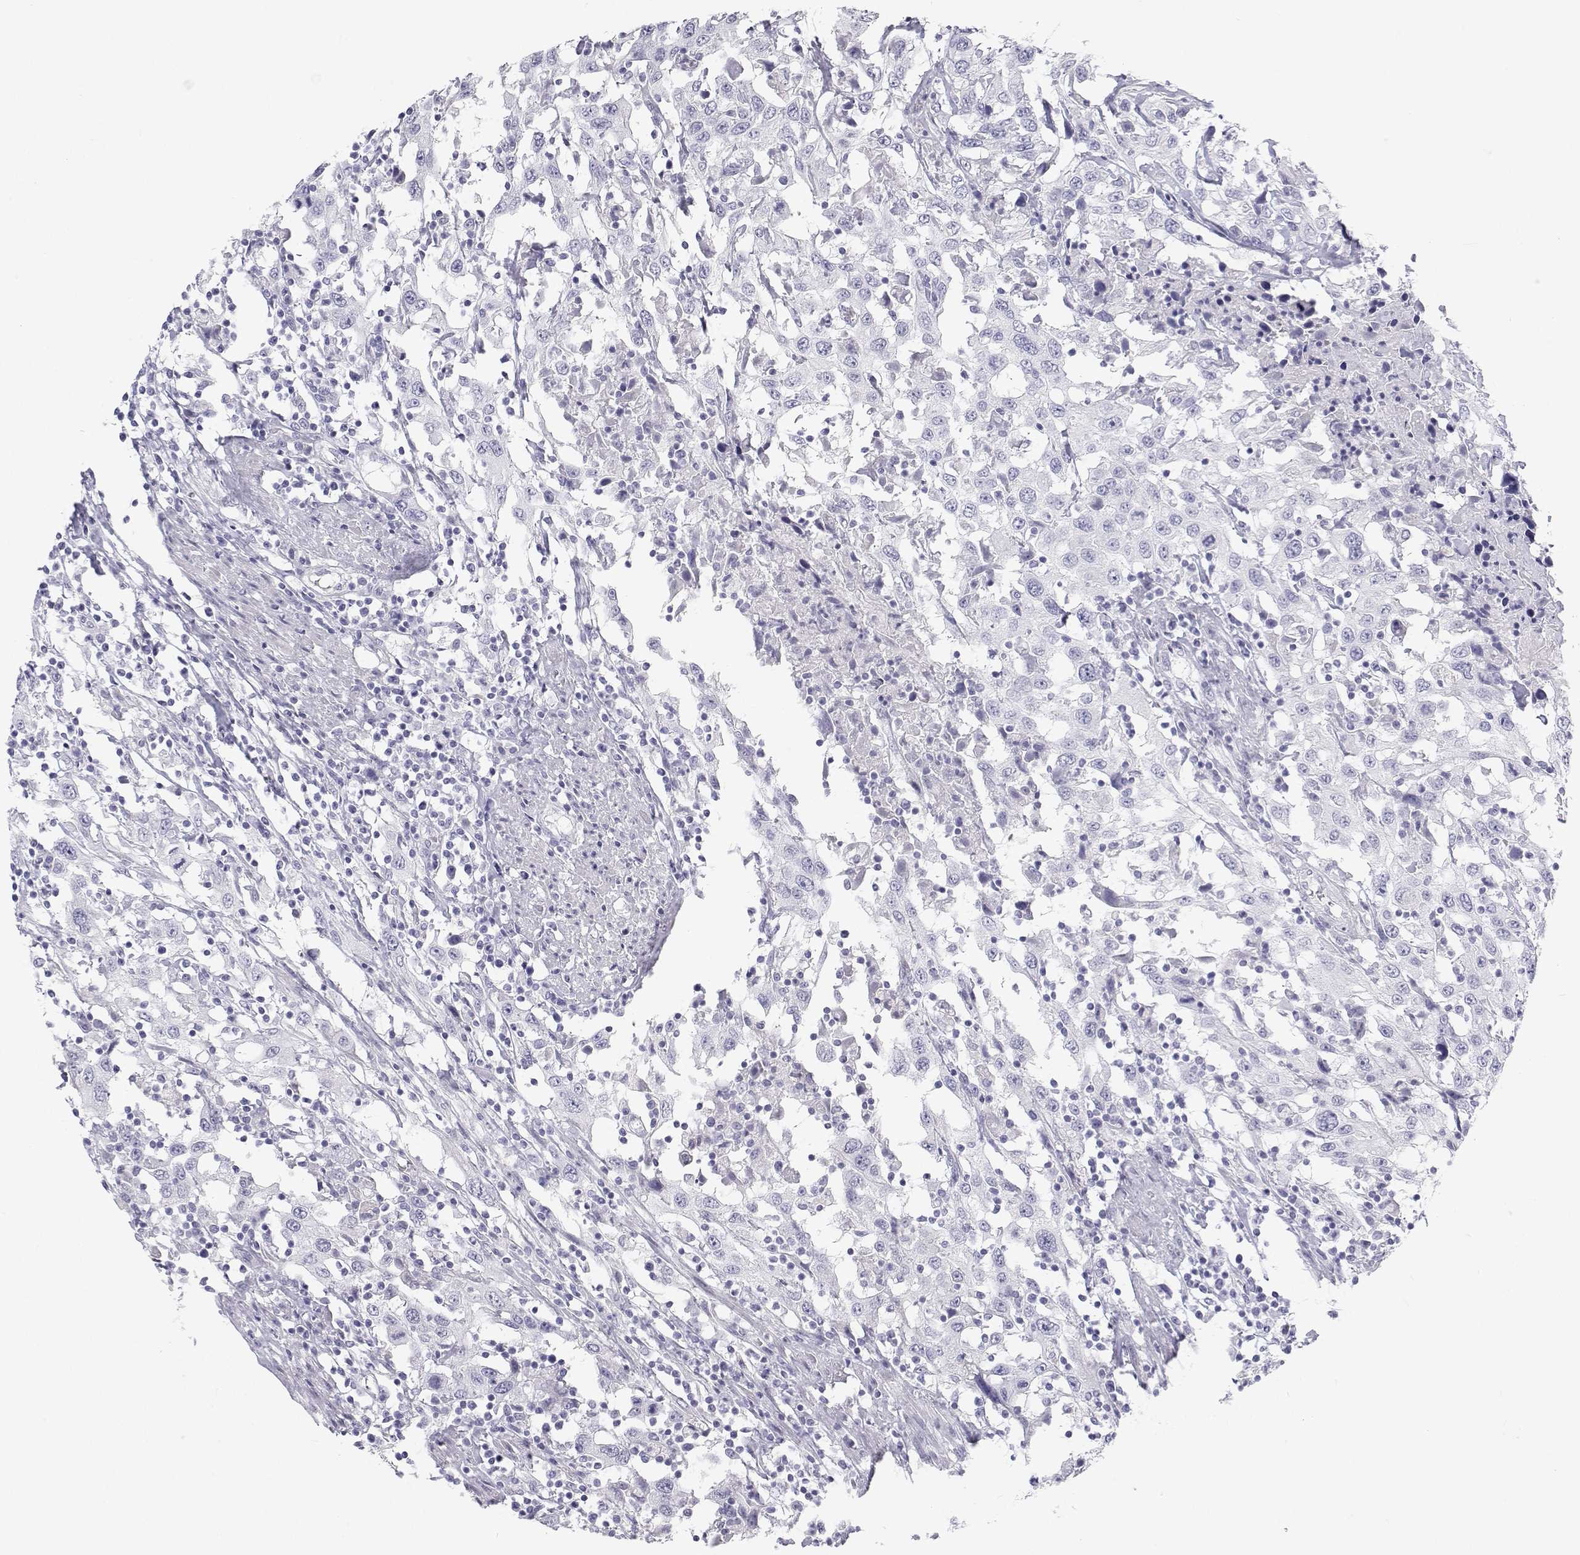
{"staining": {"intensity": "negative", "quantity": "none", "location": "none"}, "tissue": "urothelial cancer", "cell_type": "Tumor cells", "image_type": "cancer", "snomed": [{"axis": "morphology", "description": "Urothelial carcinoma, High grade"}, {"axis": "topography", "description": "Urinary bladder"}], "caption": "This image is of urothelial cancer stained with immunohistochemistry (IHC) to label a protein in brown with the nuclei are counter-stained blue. There is no expression in tumor cells.", "gene": "TTN", "patient": {"sex": "male", "age": 61}}